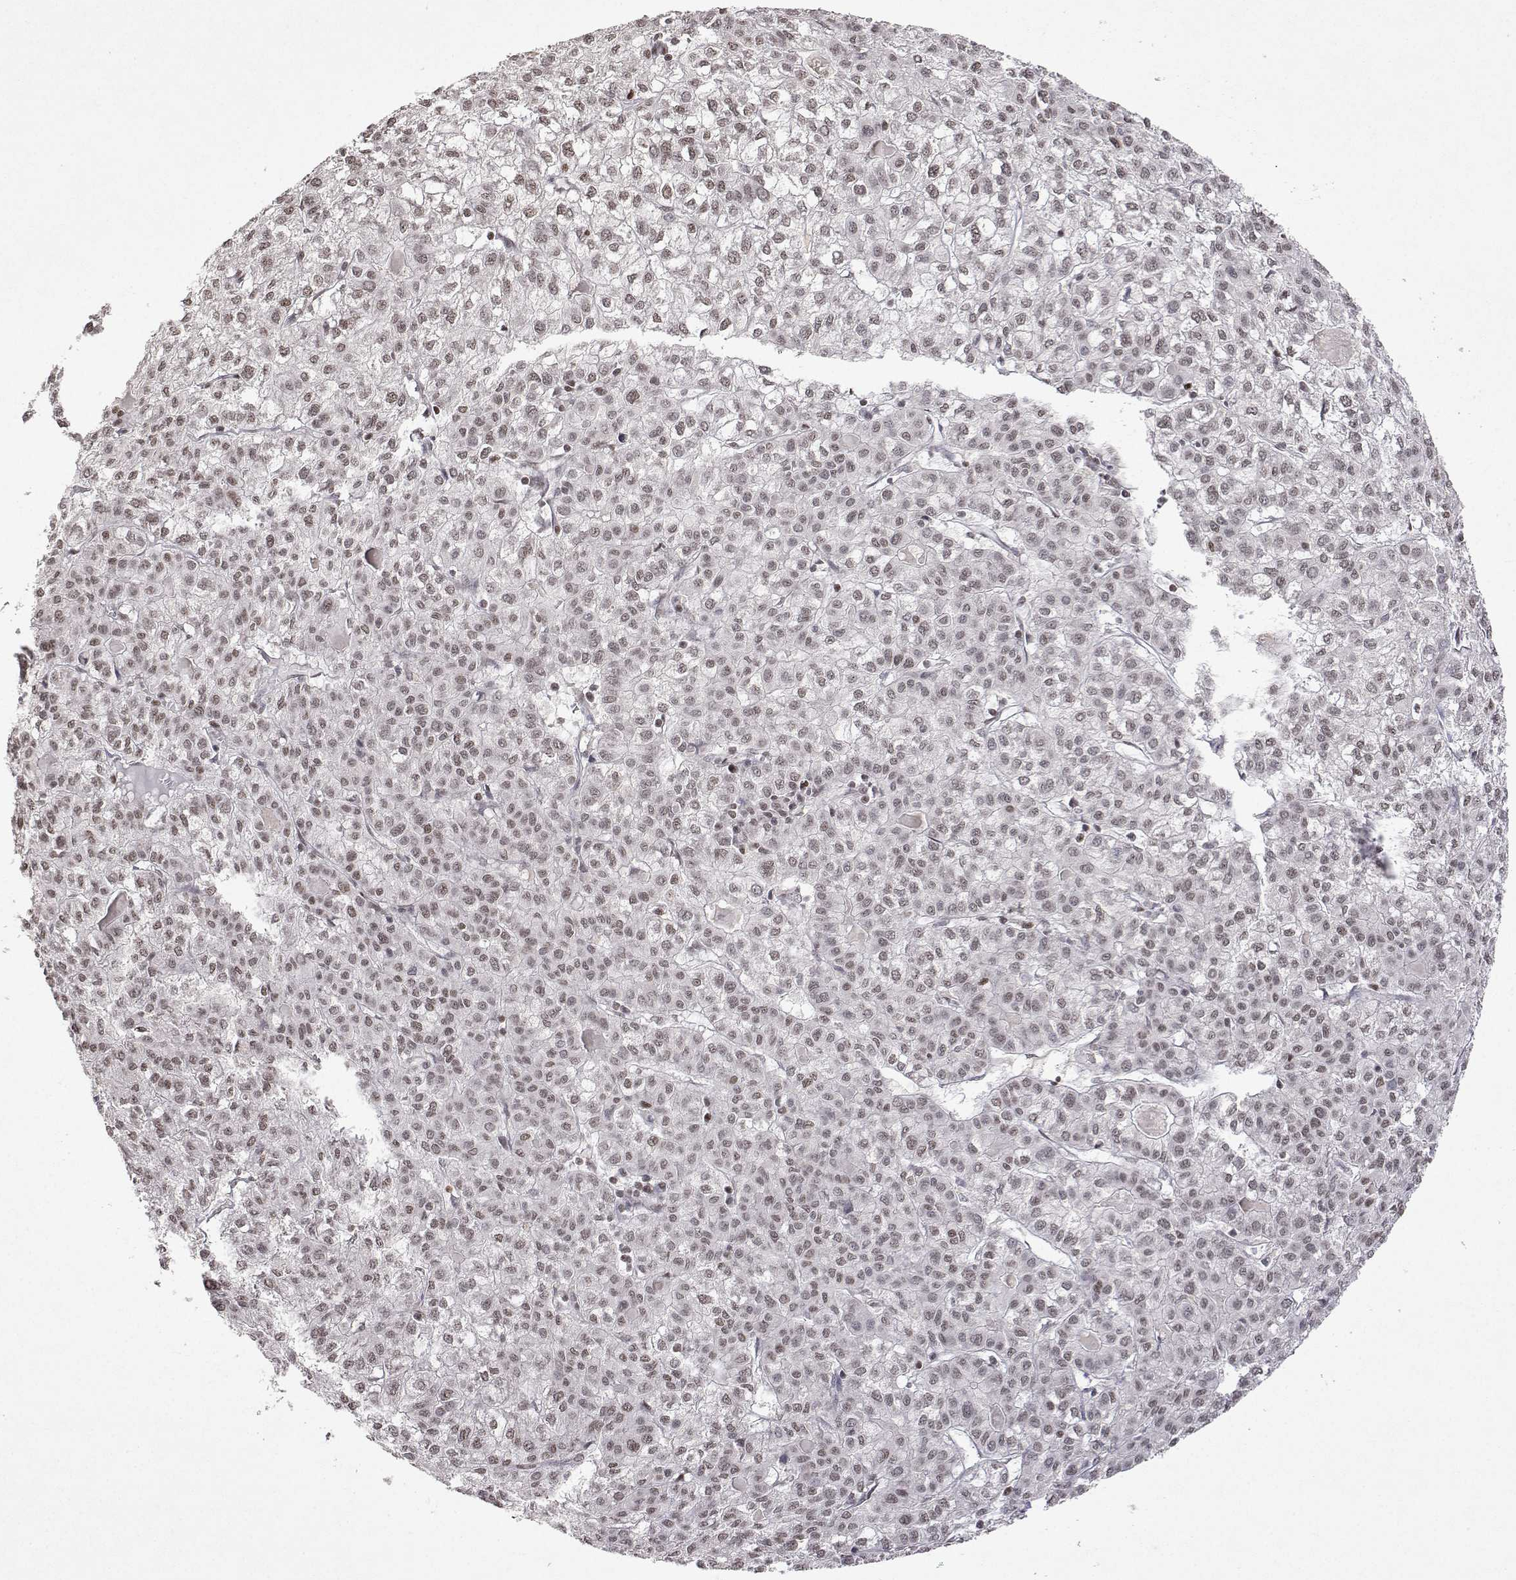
{"staining": {"intensity": "weak", "quantity": ">75%", "location": "nuclear"}, "tissue": "liver cancer", "cell_type": "Tumor cells", "image_type": "cancer", "snomed": [{"axis": "morphology", "description": "Carcinoma, Hepatocellular, NOS"}, {"axis": "topography", "description": "Liver"}], "caption": "A micrograph of human liver cancer stained for a protein demonstrates weak nuclear brown staining in tumor cells.", "gene": "XPC", "patient": {"sex": "female", "age": 43}}